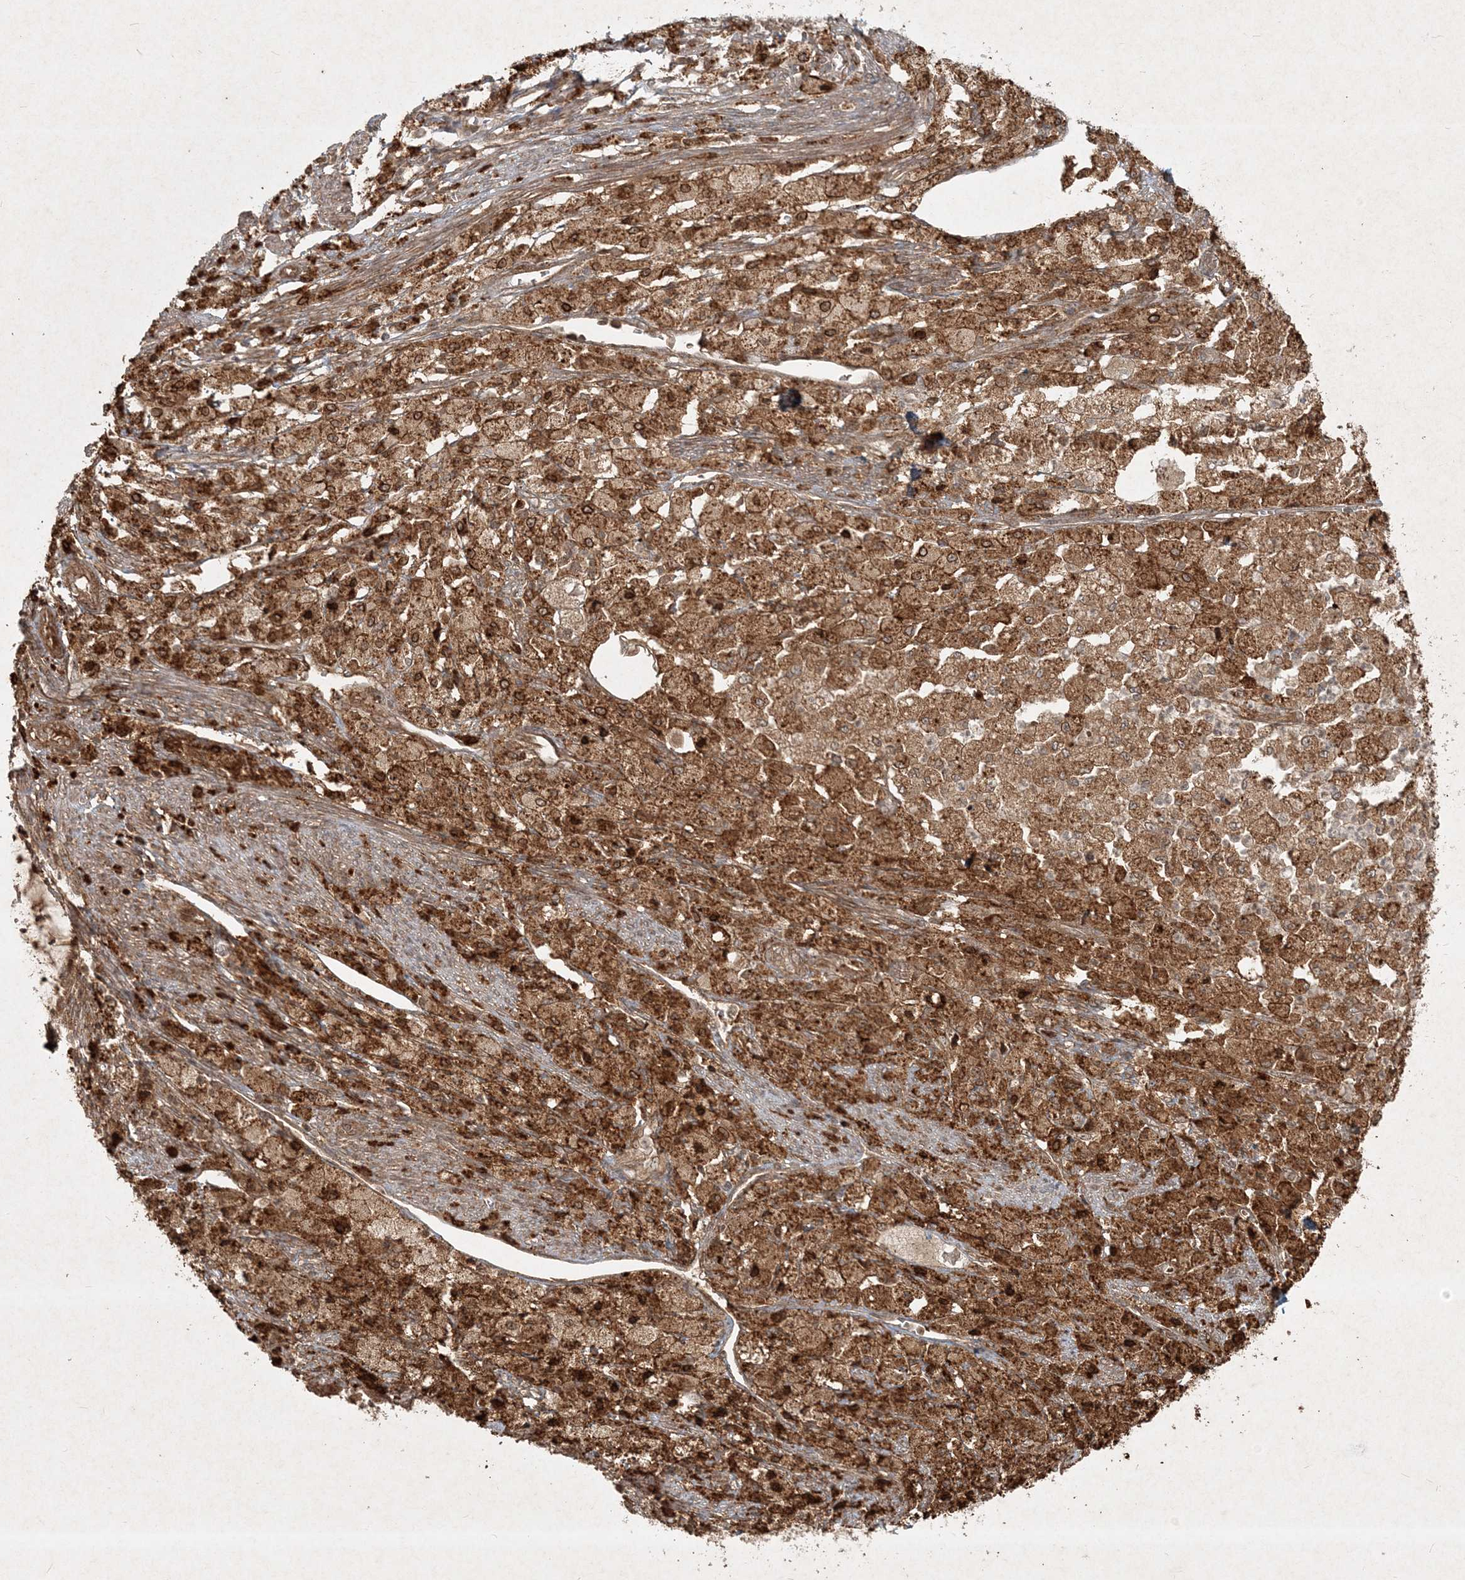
{"staining": {"intensity": "moderate", "quantity": ">75%", "location": "cytoplasmic/membranous,nuclear"}, "tissue": "cervical cancer", "cell_type": "Tumor cells", "image_type": "cancer", "snomed": [{"axis": "morphology", "description": "Normal tissue, NOS"}, {"axis": "morphology", "description": "Adenocarcinoma, NOS"}, {"axis": "topography", "description": "Cervix"}, {"axis": "topography", "description": "Endometrium"}], "caption": "DAB (3,3'-diaminobenzidine) immunohistochemical staining of cervical cancer (adenocarcinoma) reveals moderate cytoplasmic/membranous and nuclear protein staining in approximately >75% of tumor cells.", "gene": "NARS1", "patient": {"sex": "female", "age": 86}}